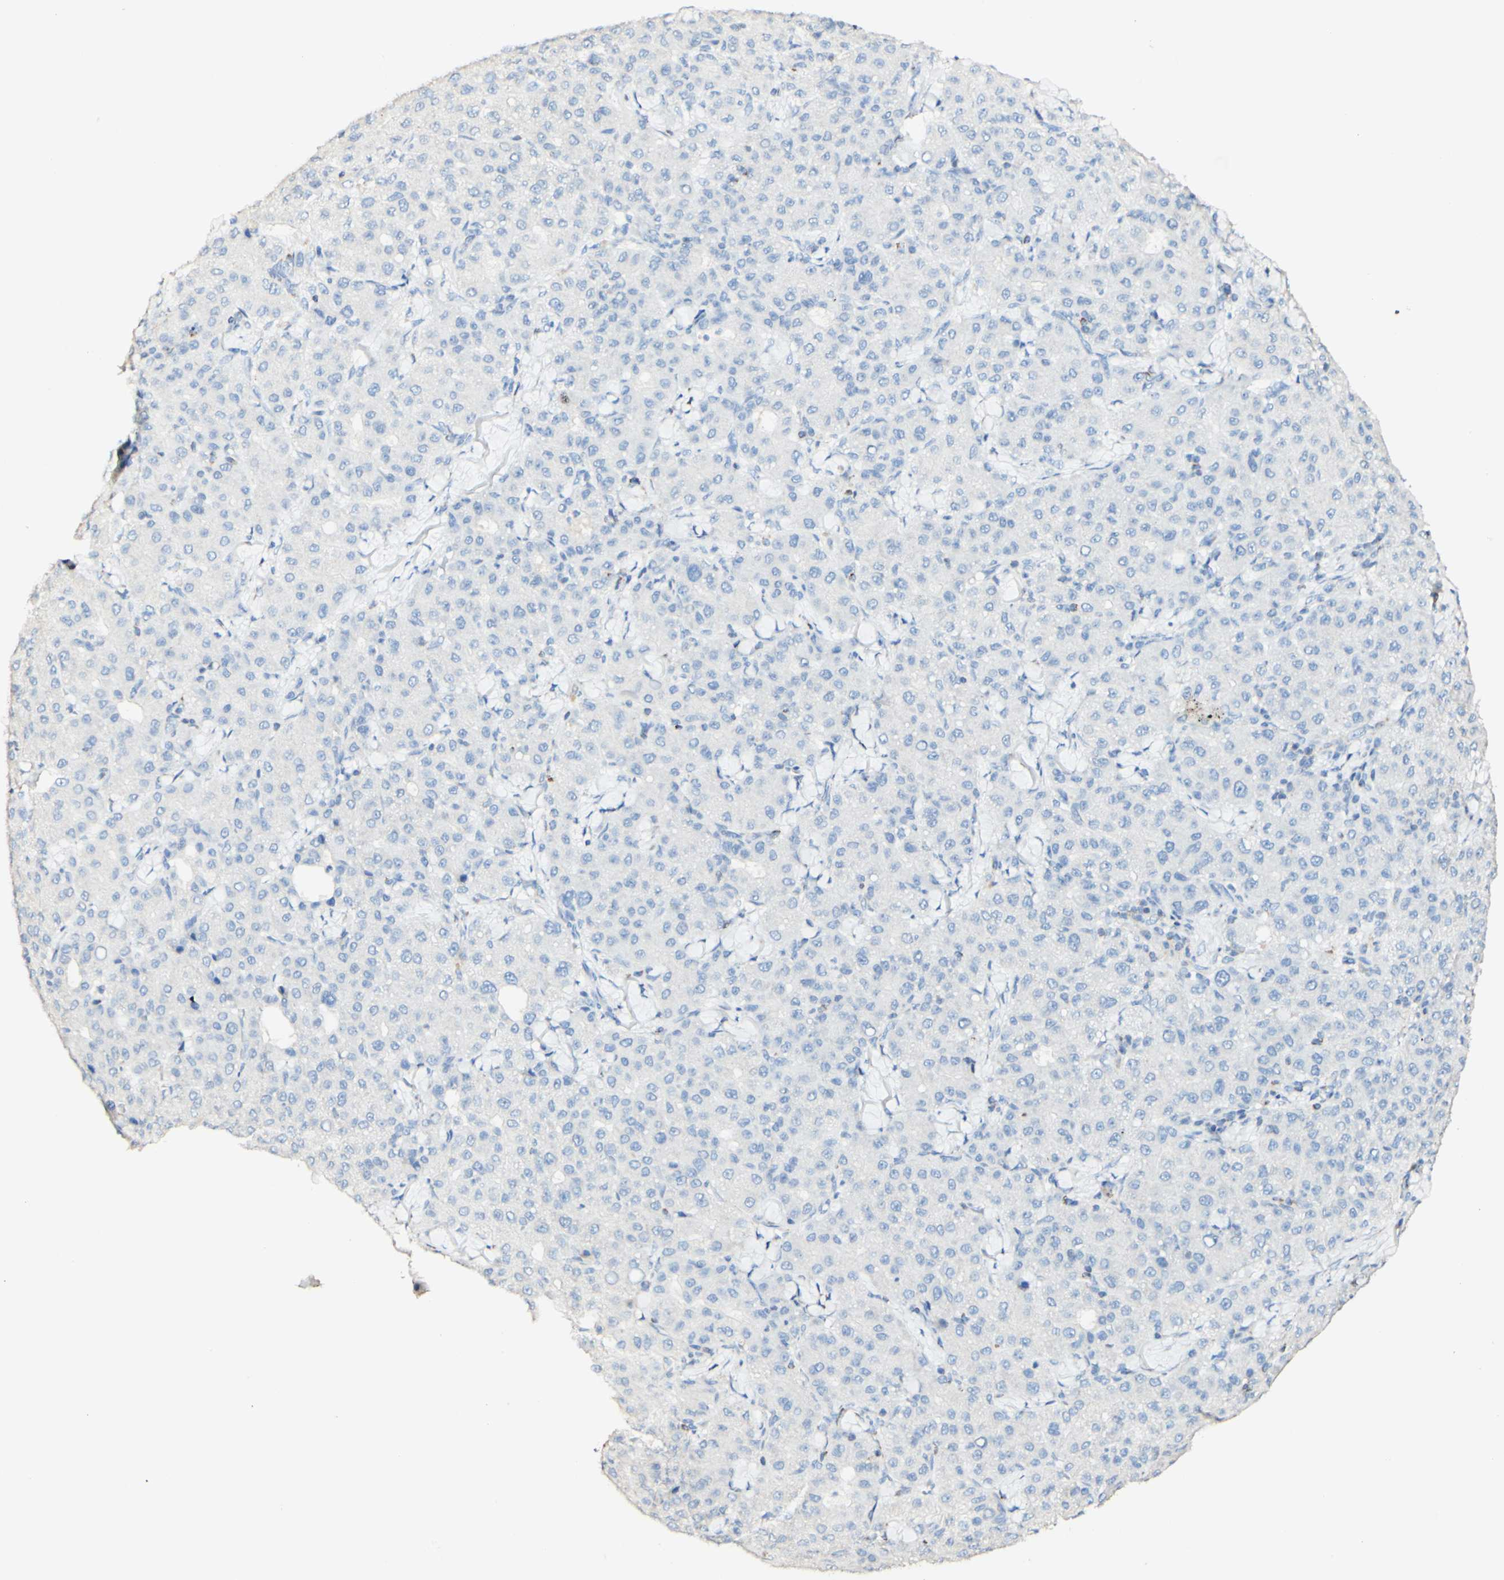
{"staining": {"intensity": "negative", "quantity": "none", "location": "none"}, "tissue": "liver cancer", "cell_type": "Tumor cells", "image_type": "cancer", "snomed": [{"axis": "morphology", "description": "Carcinoma, Hepatocellular, NOS"}, {"axis": "topography", "description": "Liver"}], "caption": "This is an IHC photomicrograph of human liver cancer (hepatocellular carcinoma). There is no expression in tumor cells.", "gene": "OXCT1", "patient": {"sex": "male", "age": 65}}